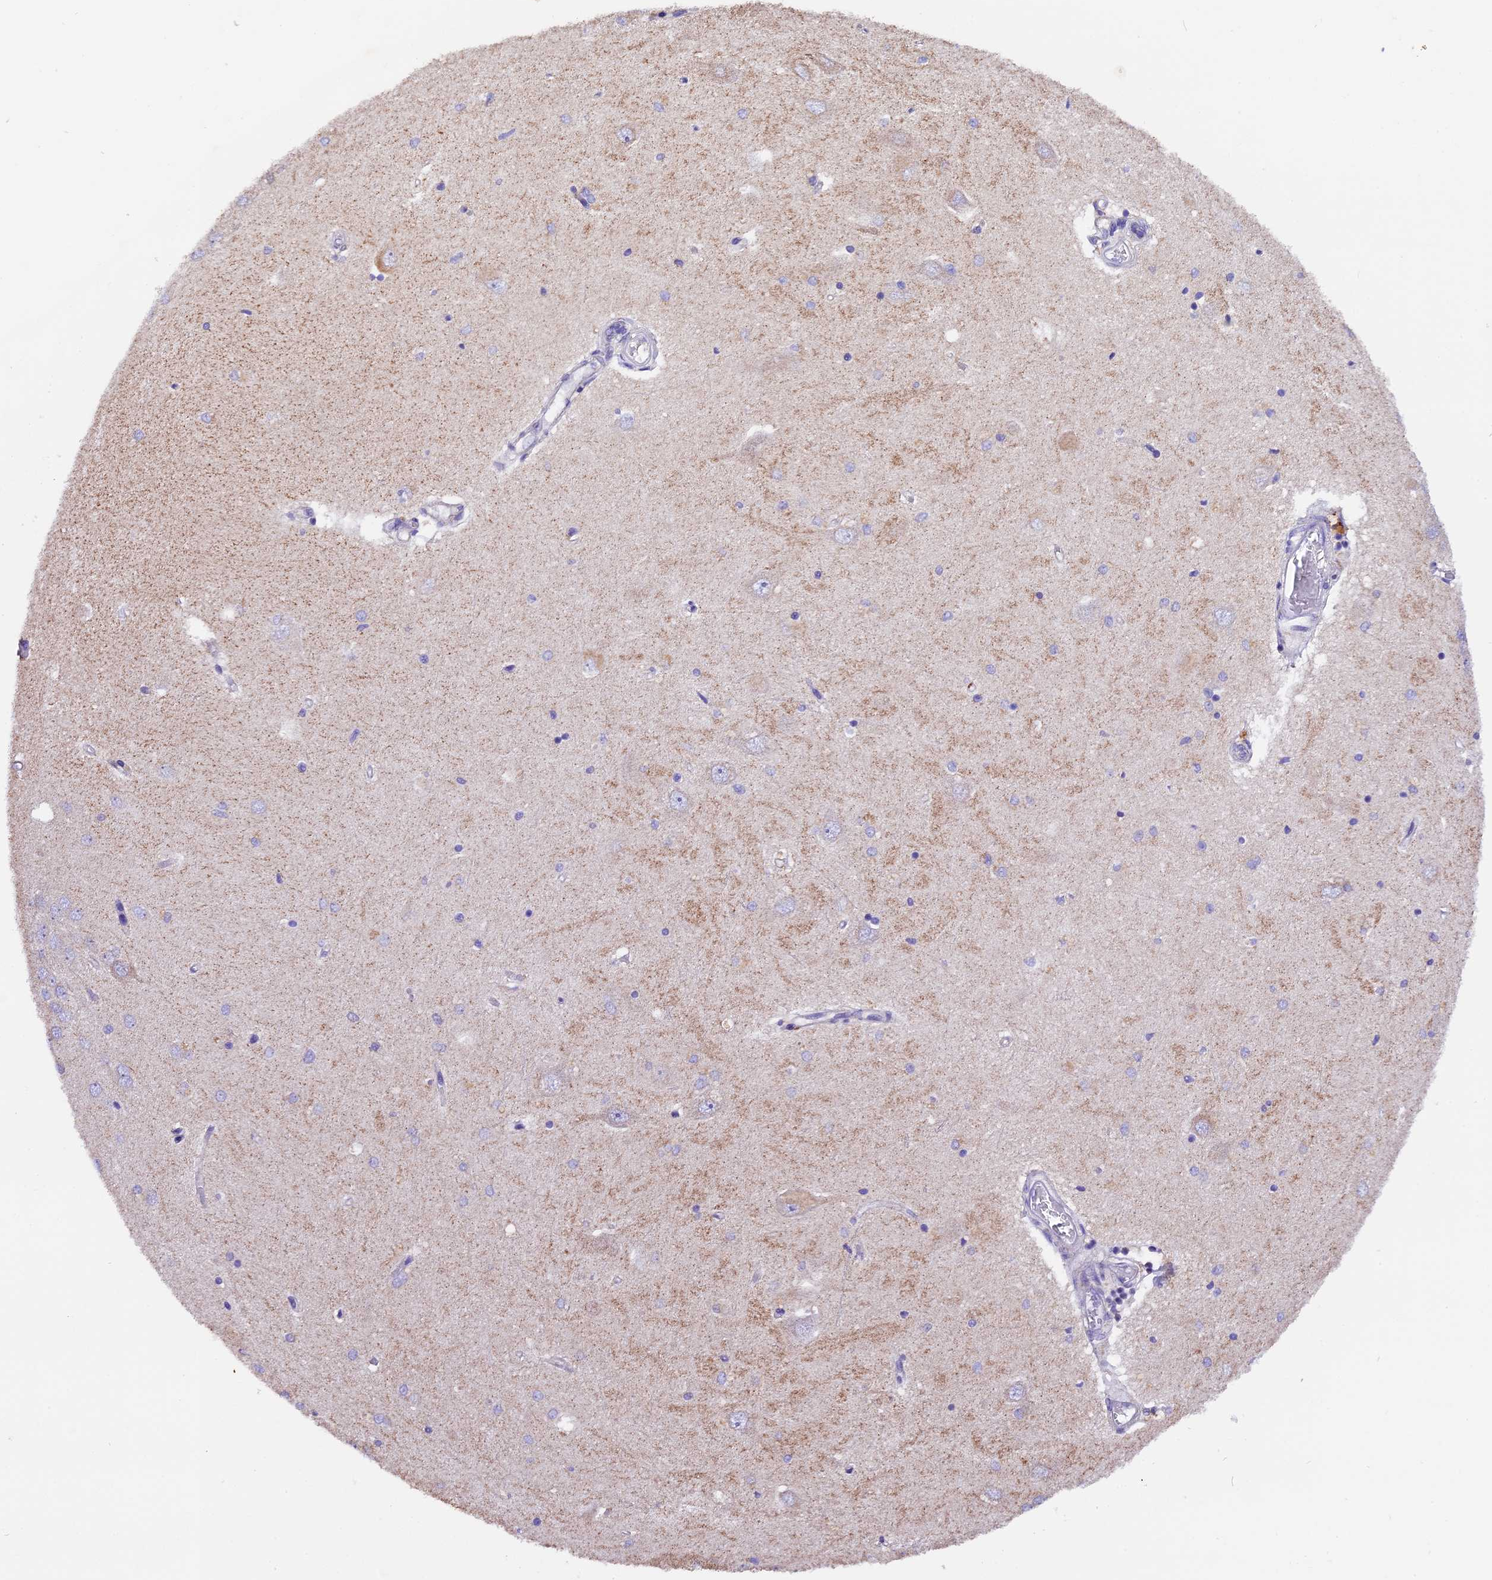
{"staining": {"intensity": "negative", "quantity": "none", "location": "none"}, "tissue": "hippocampus", "cell_type": "Glial cells", "image_type": "normal", "snomed": [{"axis": "morphology", "description": "Normal tissue, NOS"}, {"axis": "topography", "description": "Hippocampus"}], "caption": "Glial cells show no significant staining in normal hippocampus.", "gene": "DDX28", "patient": {"sex": "male", "age": 45}}